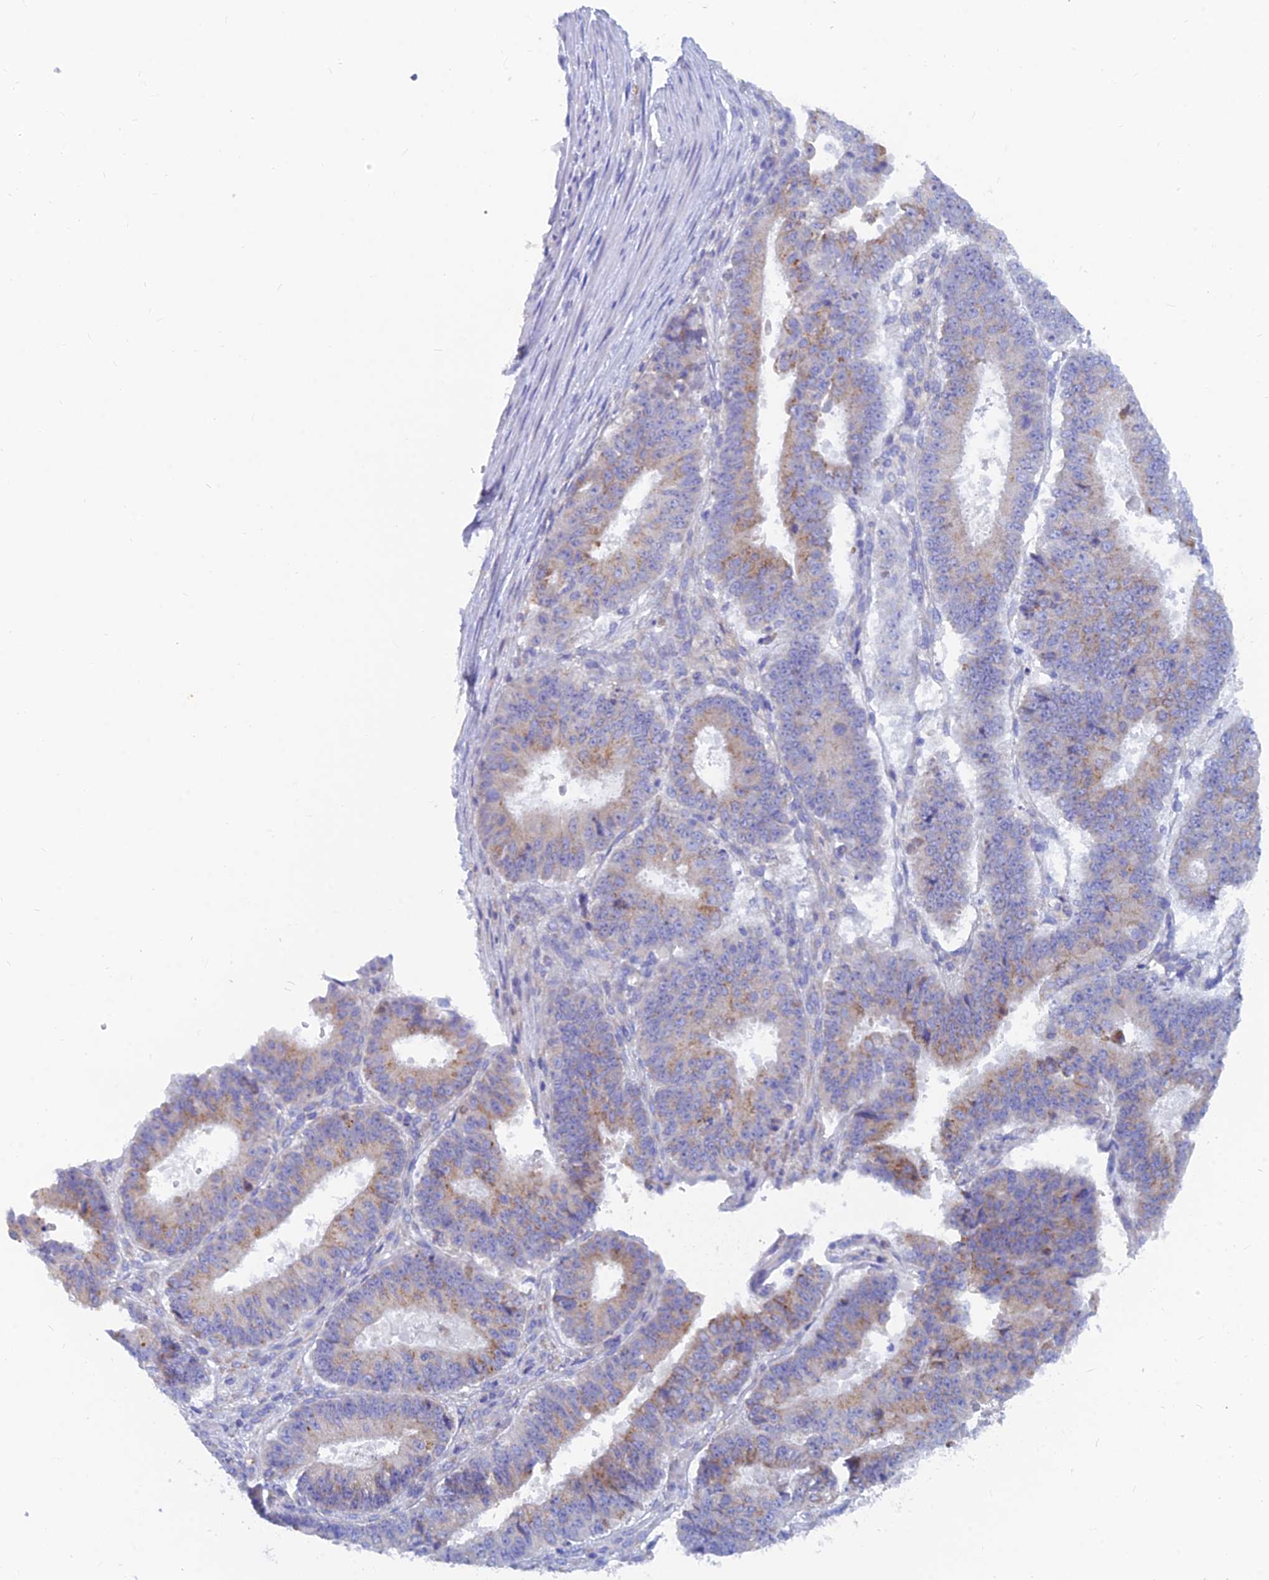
{"staining": {"intensity": "moderate", "quantity": "<25%", "location": "cytoplasmic/membranous"}, "tissue": "ovarian cancer", "cell_type": "Tumor cells", "image_type": "cancer", "snomed": [{"axis": "morphology", "description": "Carcinoma, endometroid"}, {"axis": "topography", "description": "Appendix"}, {"axis": "topography", "description": "Ovary"}], "caption": "Protein staining of endometroid carcinoma (ovarian) tissue demonstrates moderate cytoplasmic/membranous positivity in about <25% of tumor cells.", "gene": "WDR35", "patient": {"sex": "female", "age": 42}}